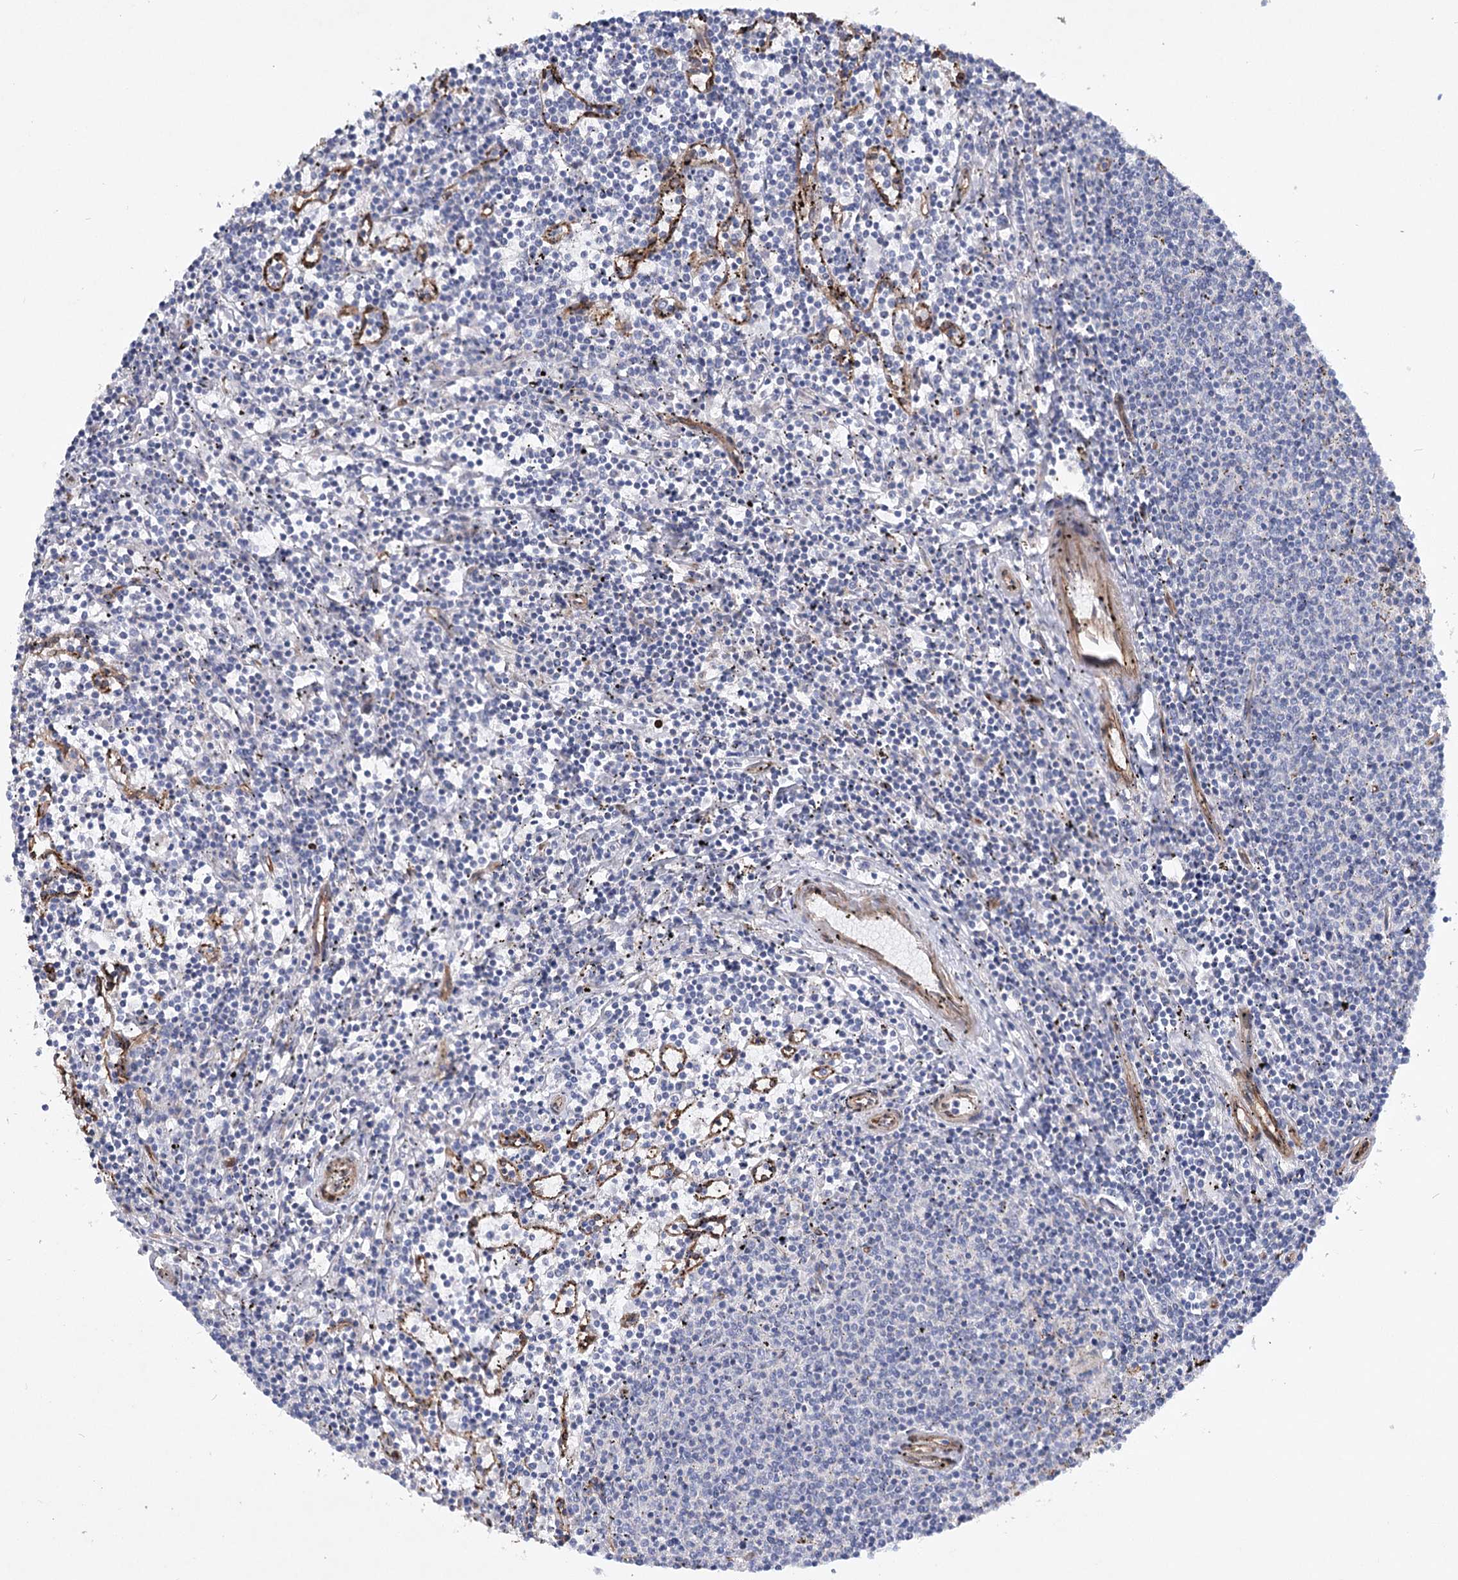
{"staining": {"intensity": "negative", "quantity": "none", "location": "none"}, "tissue": "lymphoma", "cell_type": "Tumor cells", "image_type": "cancer", "snomed": [{"axis": "morphology", "description": "Malignant lymphoma, non-Hodgkin's type, Low grade"}, {"axis": "topography", "description": "Spleen"}], "caption": "The photomicrograph reveals no staining of tumor cells in malignant lymphoma, non-Hodgkin's type (low-grade). (DAB immunohistochemistry (IHC) with hematoxylin counter stain).", "gene": "TMEM164", "patient": {"sex": "female", "age": 50}}